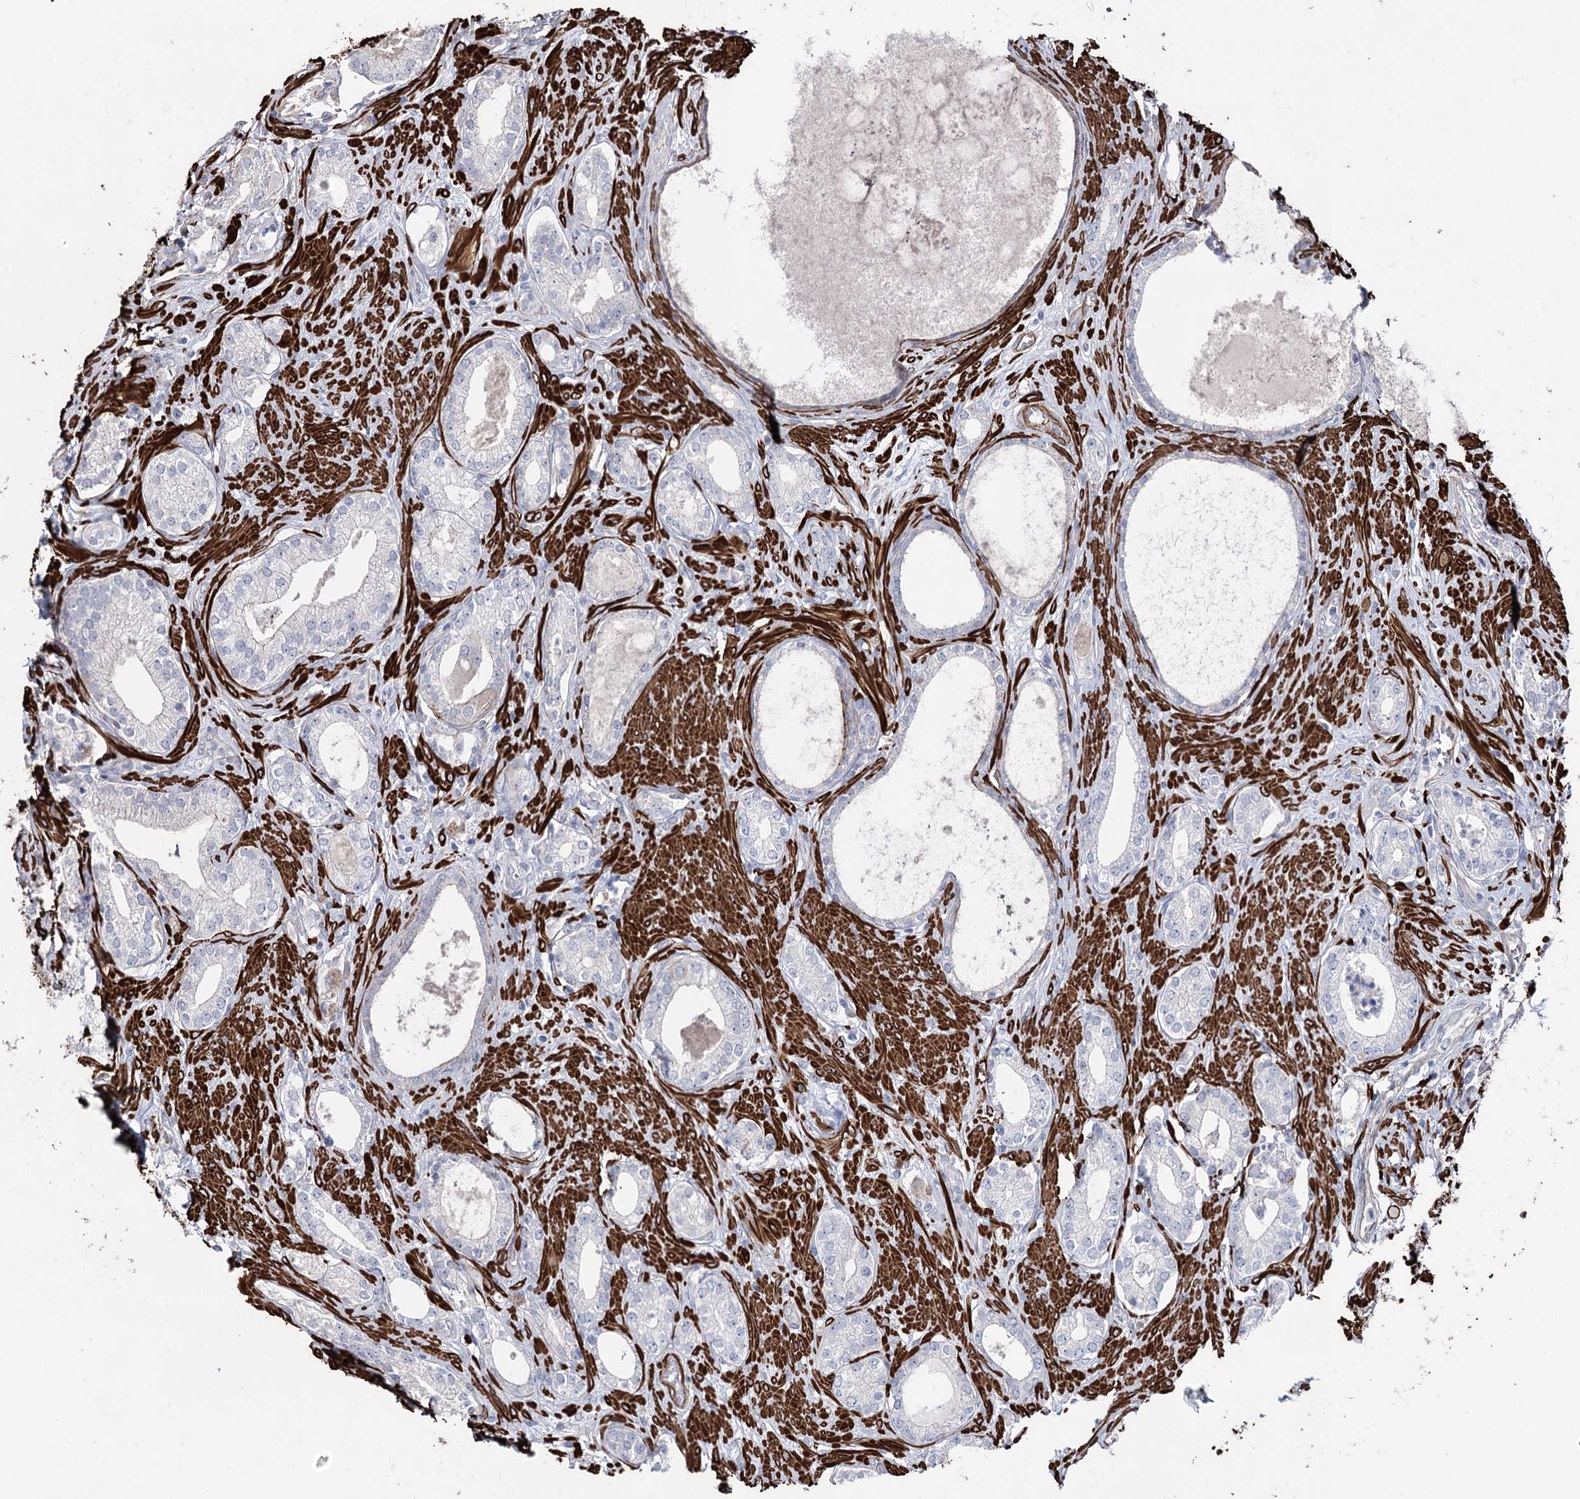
{"staining": {"intensity": "negative", "quantity": "none", "location": "none"}, "tissue": "prostate cancer", "cell_type": "Tumor cells", "image_type": "cancer", "snomed": [{"axis": "morphology", "description": "Adenocarcinoma, High grade"}, {"axis": "topography", "description": "Prostate"}], "caption": "Tumor cells show no significant protein positivity in prostate cancer.", "gene": "ARHGAP20", "patient": {"sex": "male", "age": 63}}